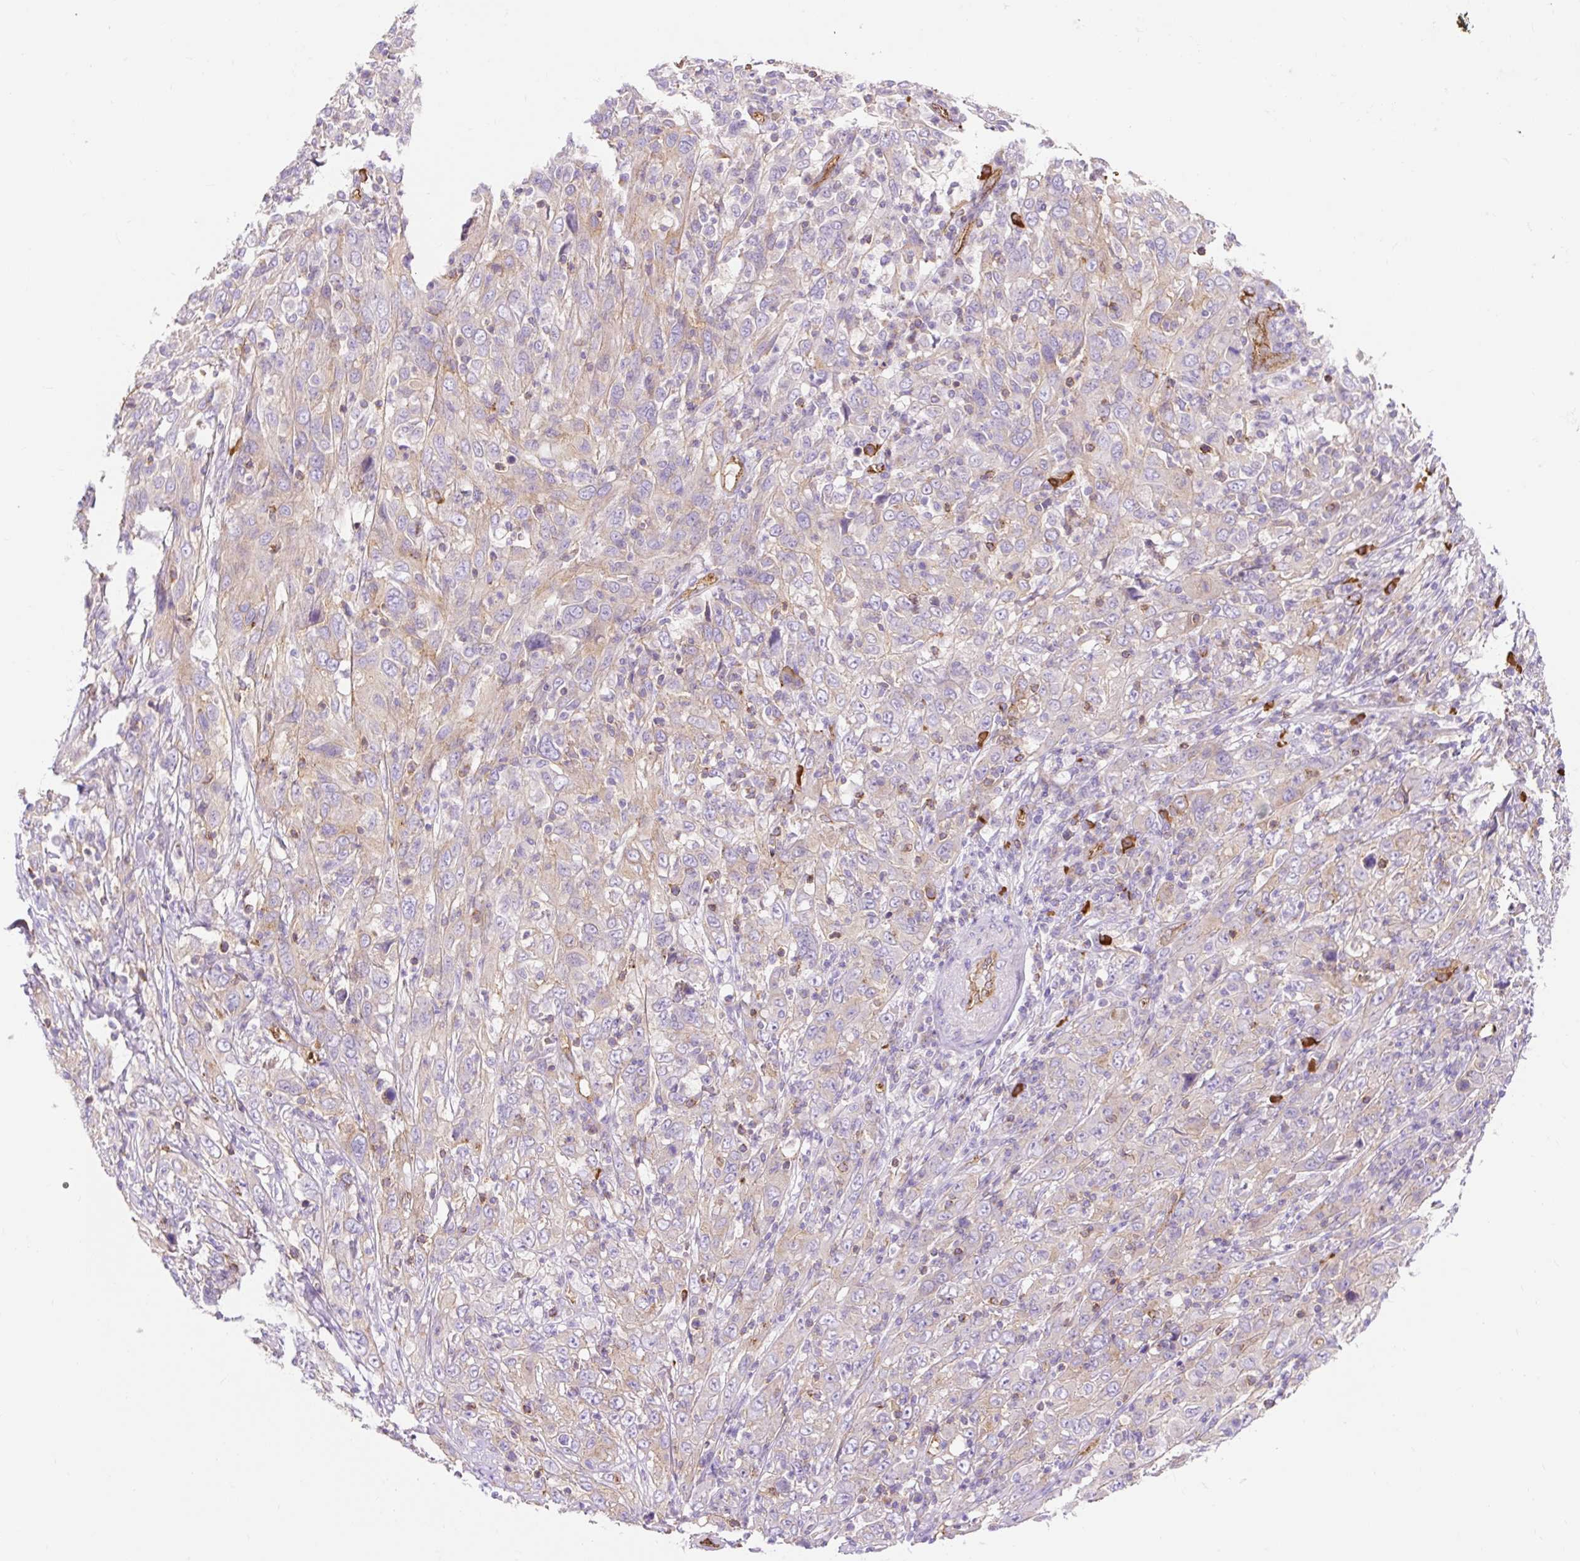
{"staining": {"intensity": "weak", "quantity": "<25%", "location": "cytoplasmic/membranous"}, "tissue": "cervical cancer", "cell_type": "Tumor cells", "image_type": "cancer", "snomed": [{"axis": "morphology", "description": "Squamous cell carcinoma, NOS"}, {"axis": "topography", "description": "Cervix"}], "caption": "Immunohistochemical staining of human cervical cancer displays no significant staining in tumor cells.", "gene": "HIP1R", "patient": {"sex": "female", "age": 46}}